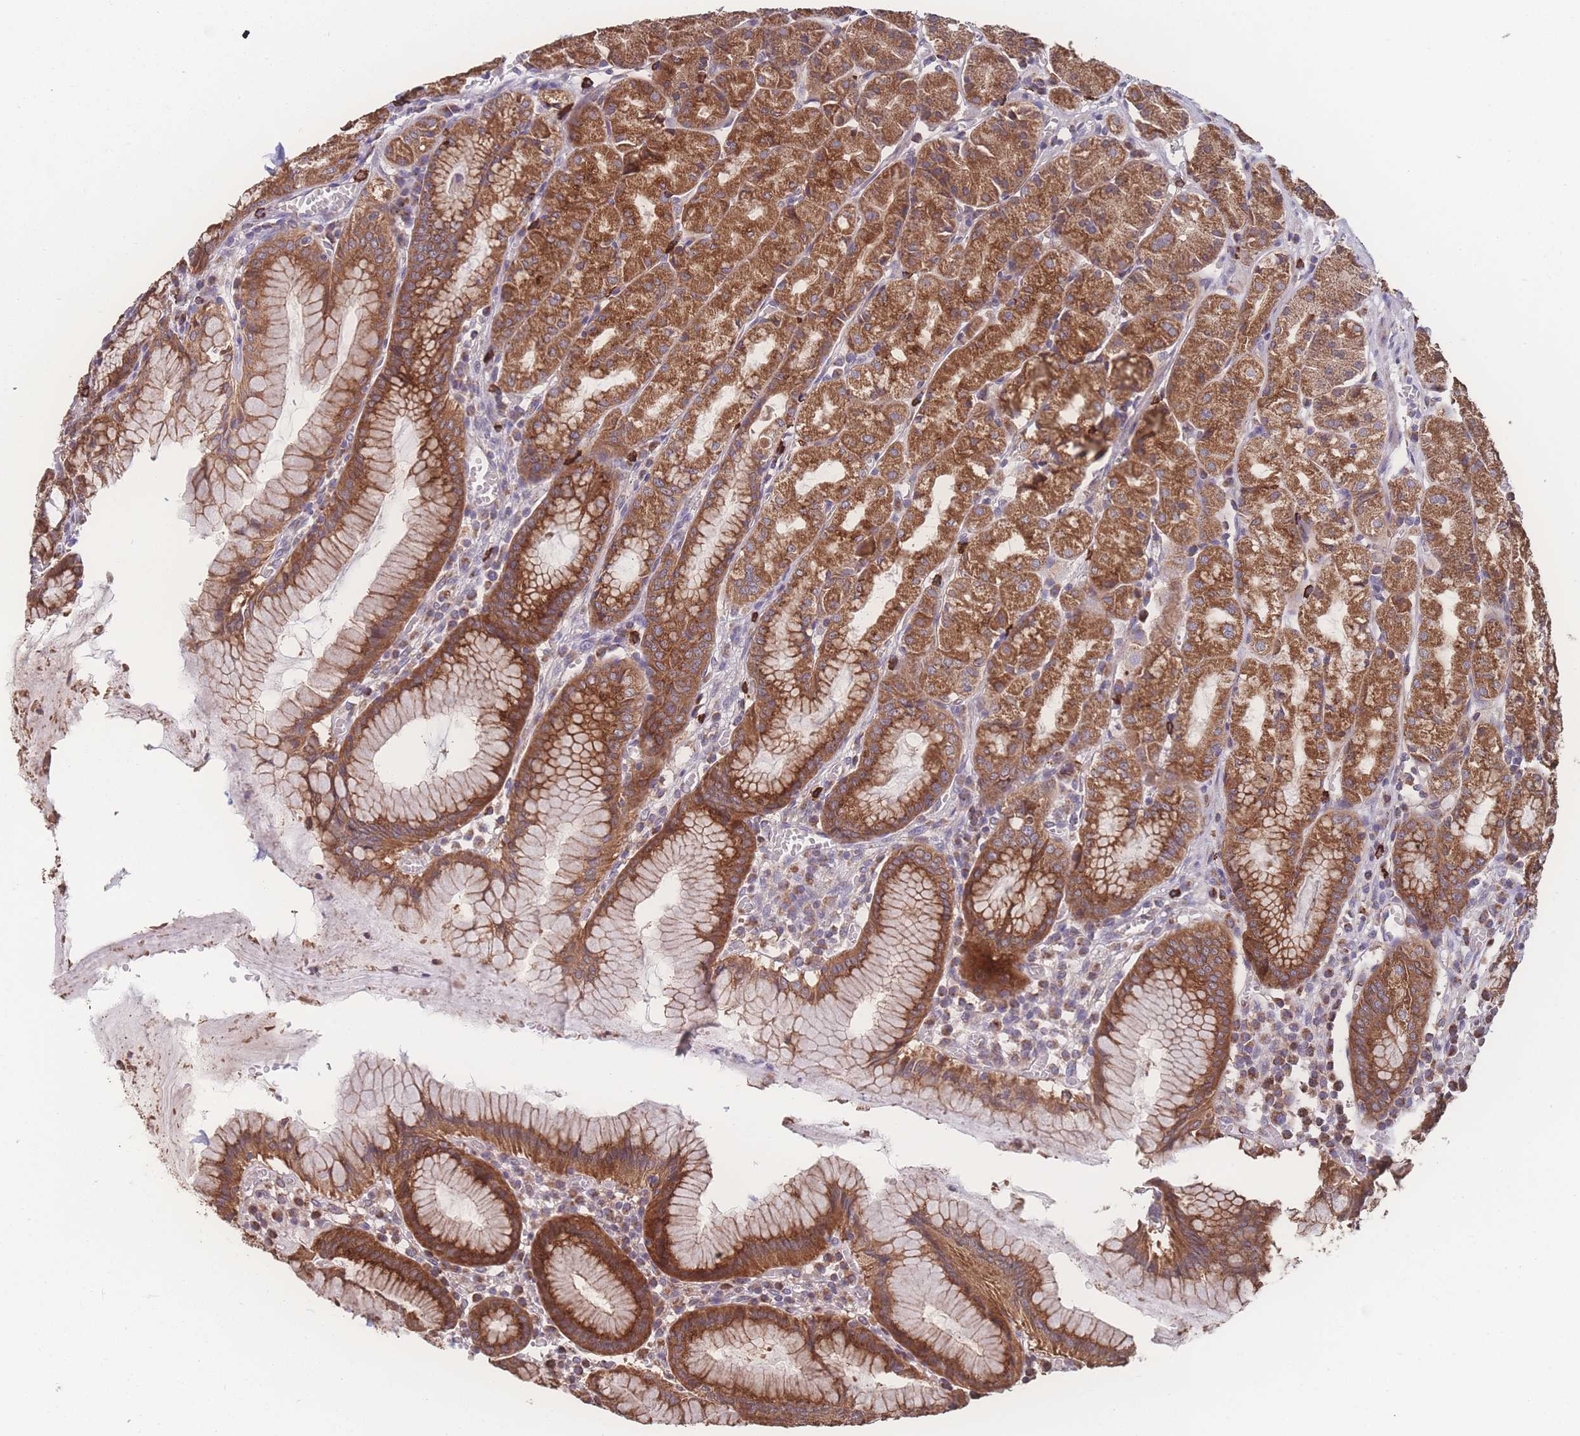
{"staining": {"intensity": "strong", "quantity": ">75%", "location": "cytoplasmic/membranous"}, "tissue": "stomach", "cell_type": "Glandular cells", "image_type": "normal", "snomed": [{"axis": "morphology", "description": "Normal tissue, NOS"}, {"axis": "topography", "description": "Stomach"}], "caption": "This is a micrograph of IHC staining of benign stomach, which shows strong expression in the cytoplasmic/membranous of glandular cells.", "gene": "SGSM3", "patient": {"sex": "male", "age": 55}}